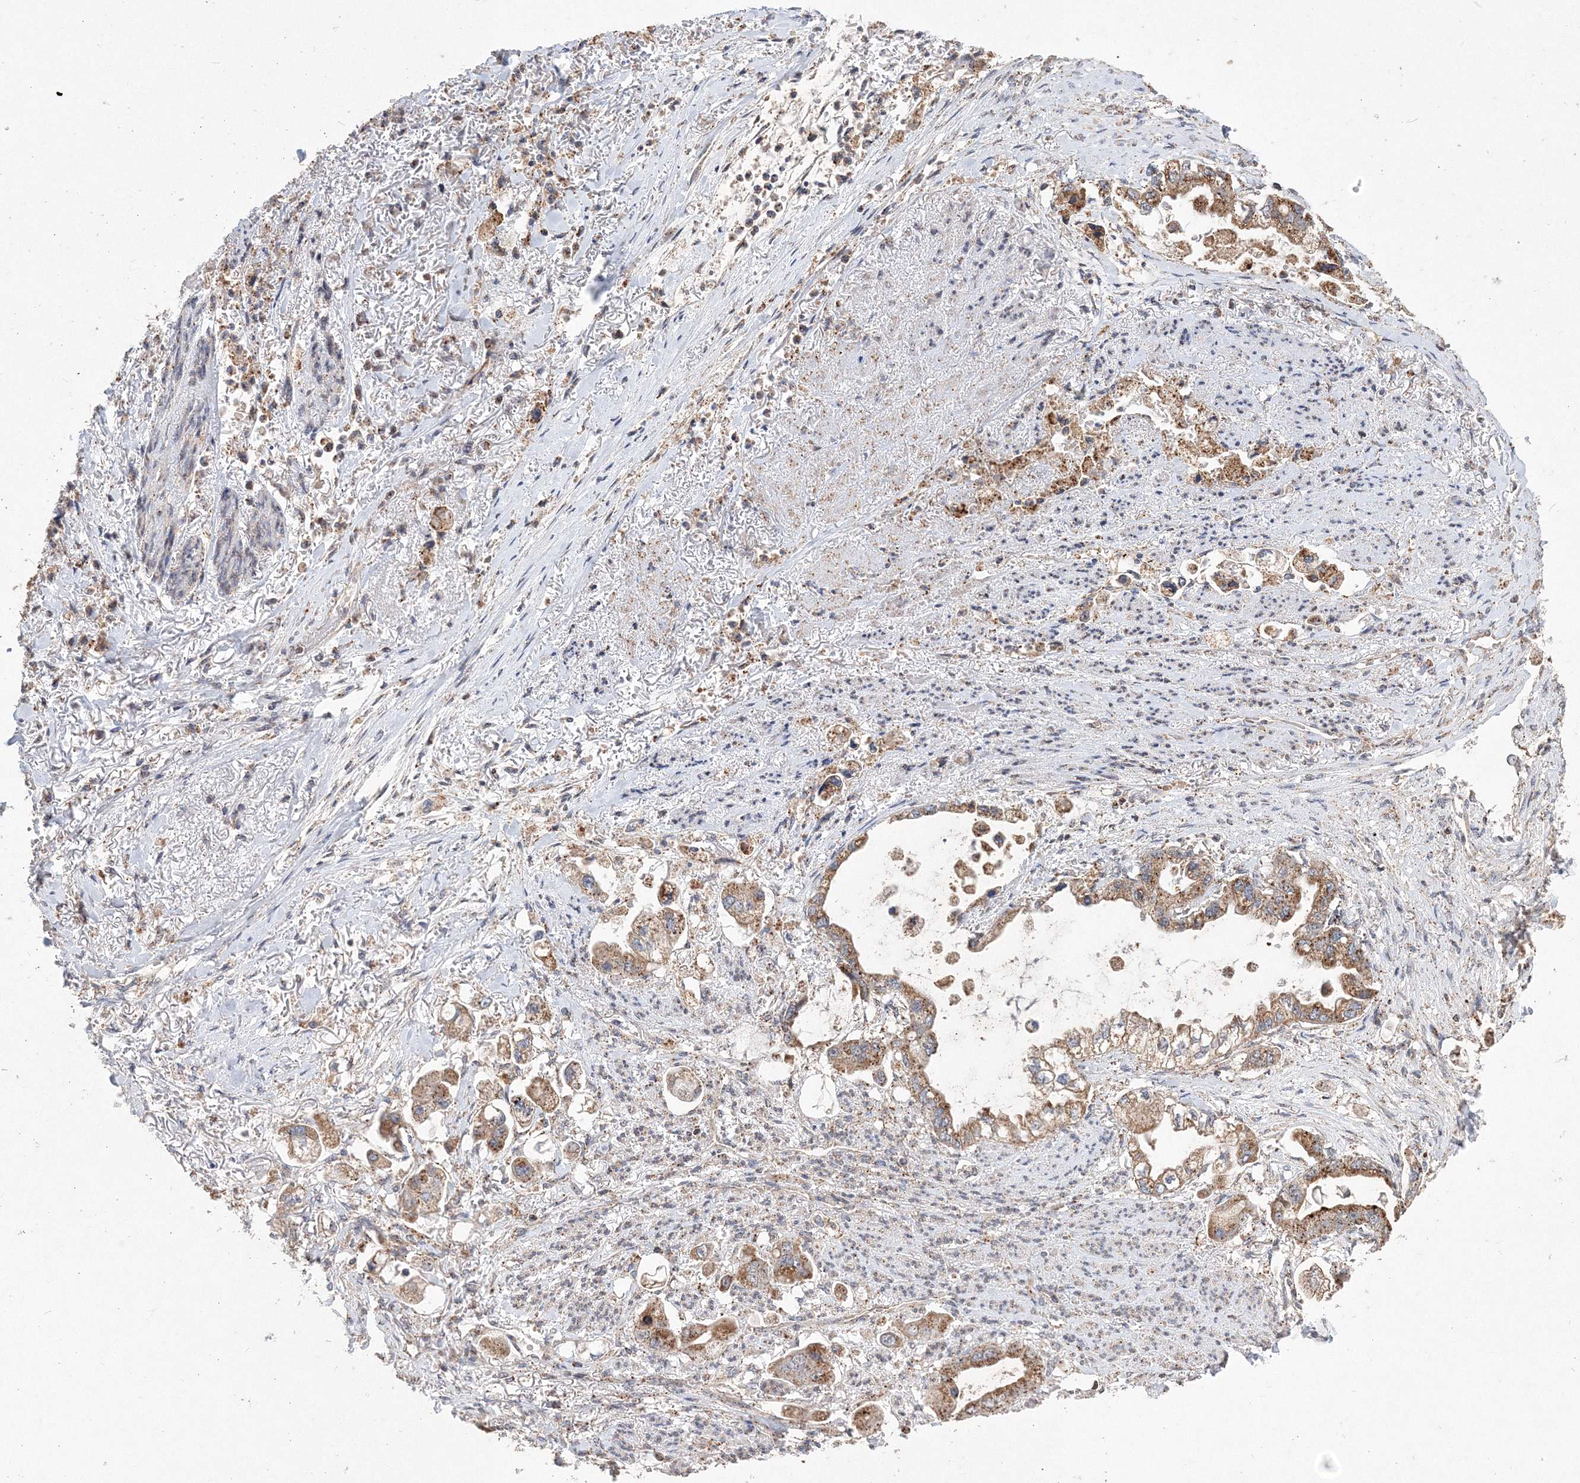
{"staining": {"intensity": "moderate", "quantity": ">75%", "location": "cytoplasmic/membranous"}, "tissue": "stomach cancer", "cell_type": "Tumor cells", "image_type": "cancer", "snomed": [{"axis": "morphology", "description": "Adenocarcinoma, NOS"}, {"axis": "topography", "description": "Stomach"}], "caption": "Protein analysis of stomach cancer tissue reveals moderate cytoplasmic/membranous staining in approximately >75% of tumor cells. Nuclei are stained in blue.", "gene": "AASDH", "patient": {"sex": "male", "age": 62}}